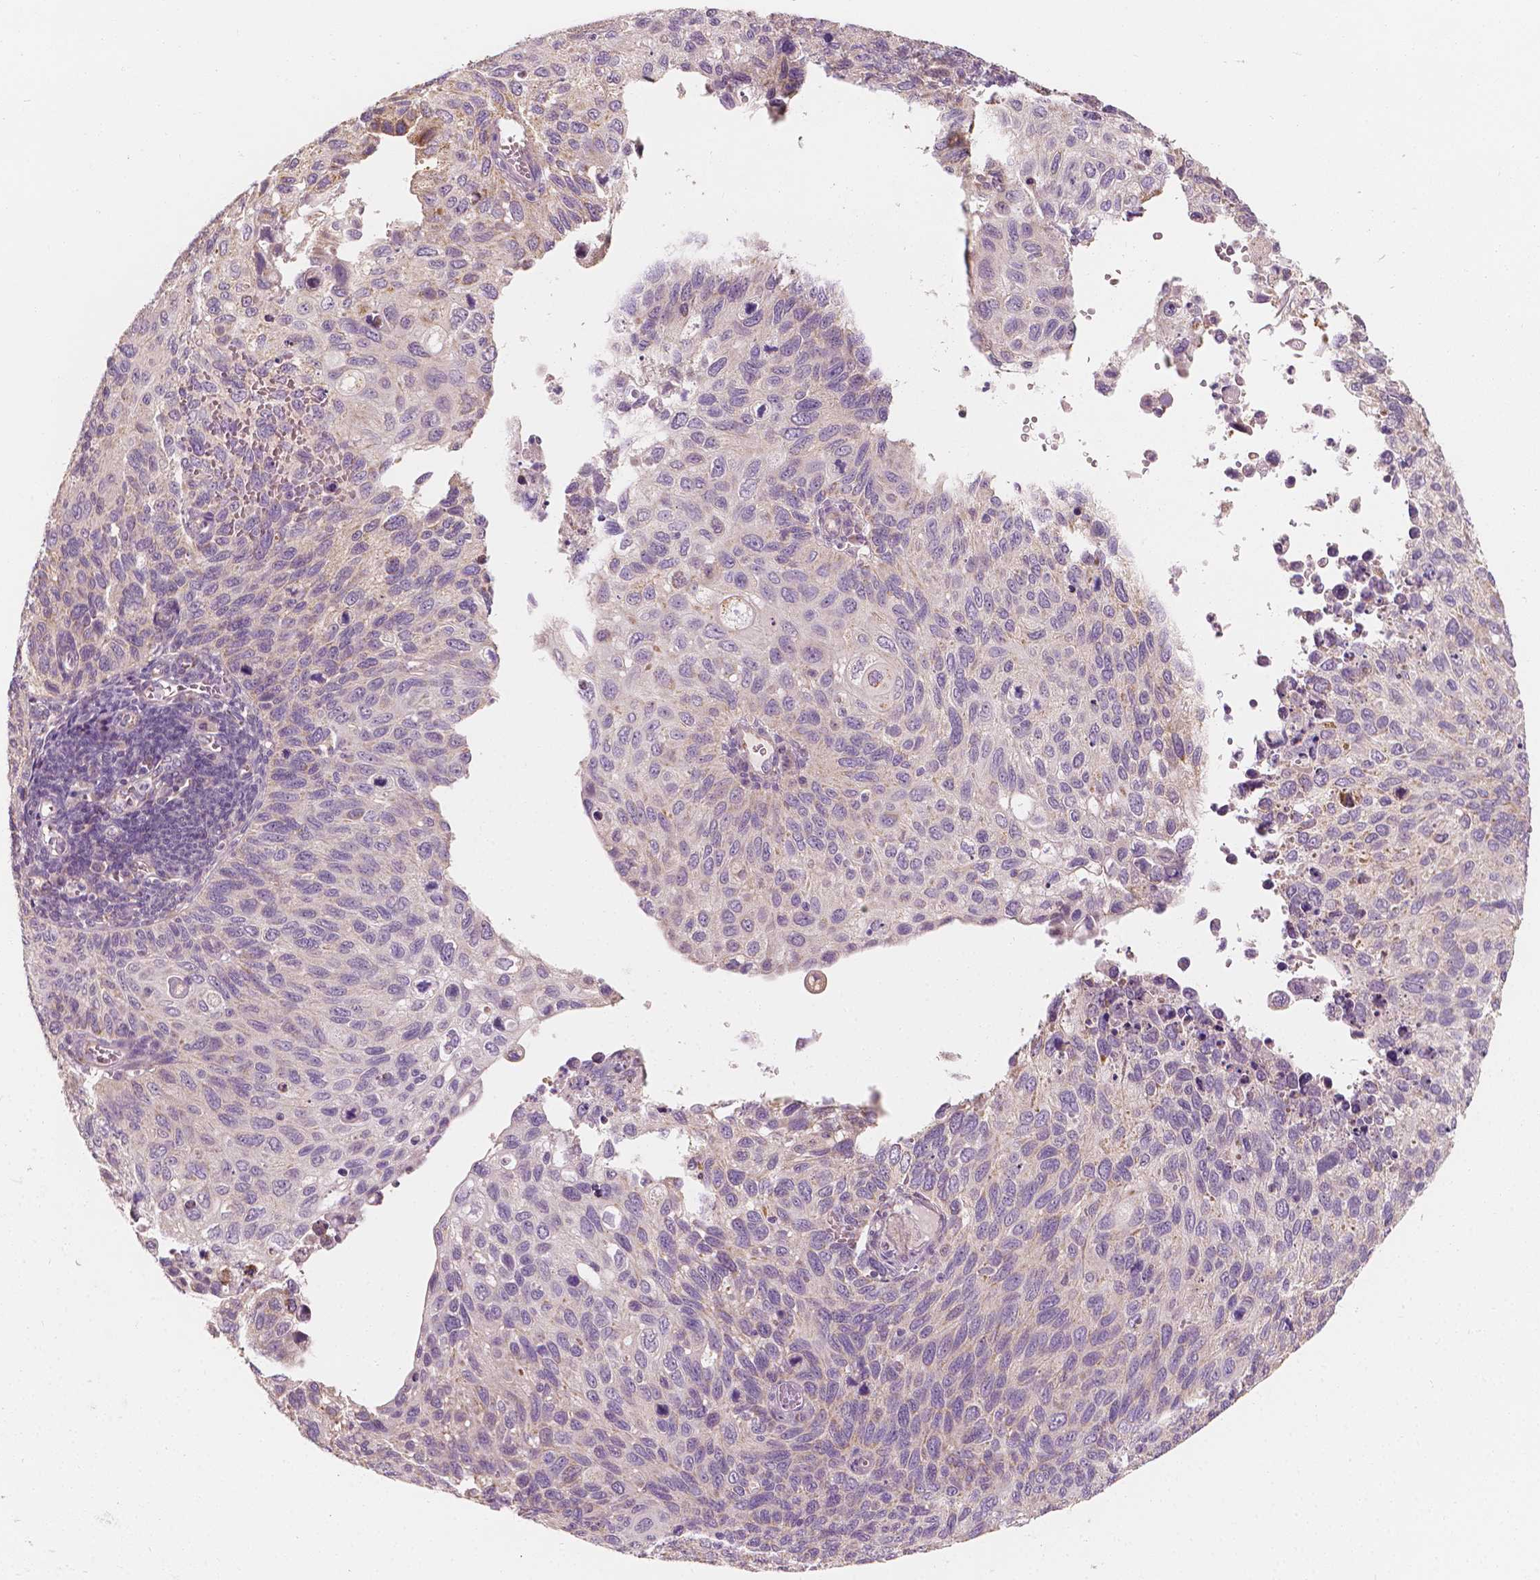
{"staining": {"intensity": "negative", "quantity": "none", "location": "none"}, "tissue": "cervical cancer", "cell_type": "Tumor cells", "image_type": "cancer", "snomed": [{"axis": "morphology", "description": "Squamous cell carcinoma, NOS"}, {"axis": "topography", "description": "Cervix"}], "caption": "High magnification brightfield microscopy of cervical squamous cell carcinoma stained with DAB (3,3'-diaminobenzidine) (brown) and counterstained with hematoxylin (blue): tumor cells show no significant positivity.", "gene": "SHPK", "patient": {"sex": "female", "age": 70}}